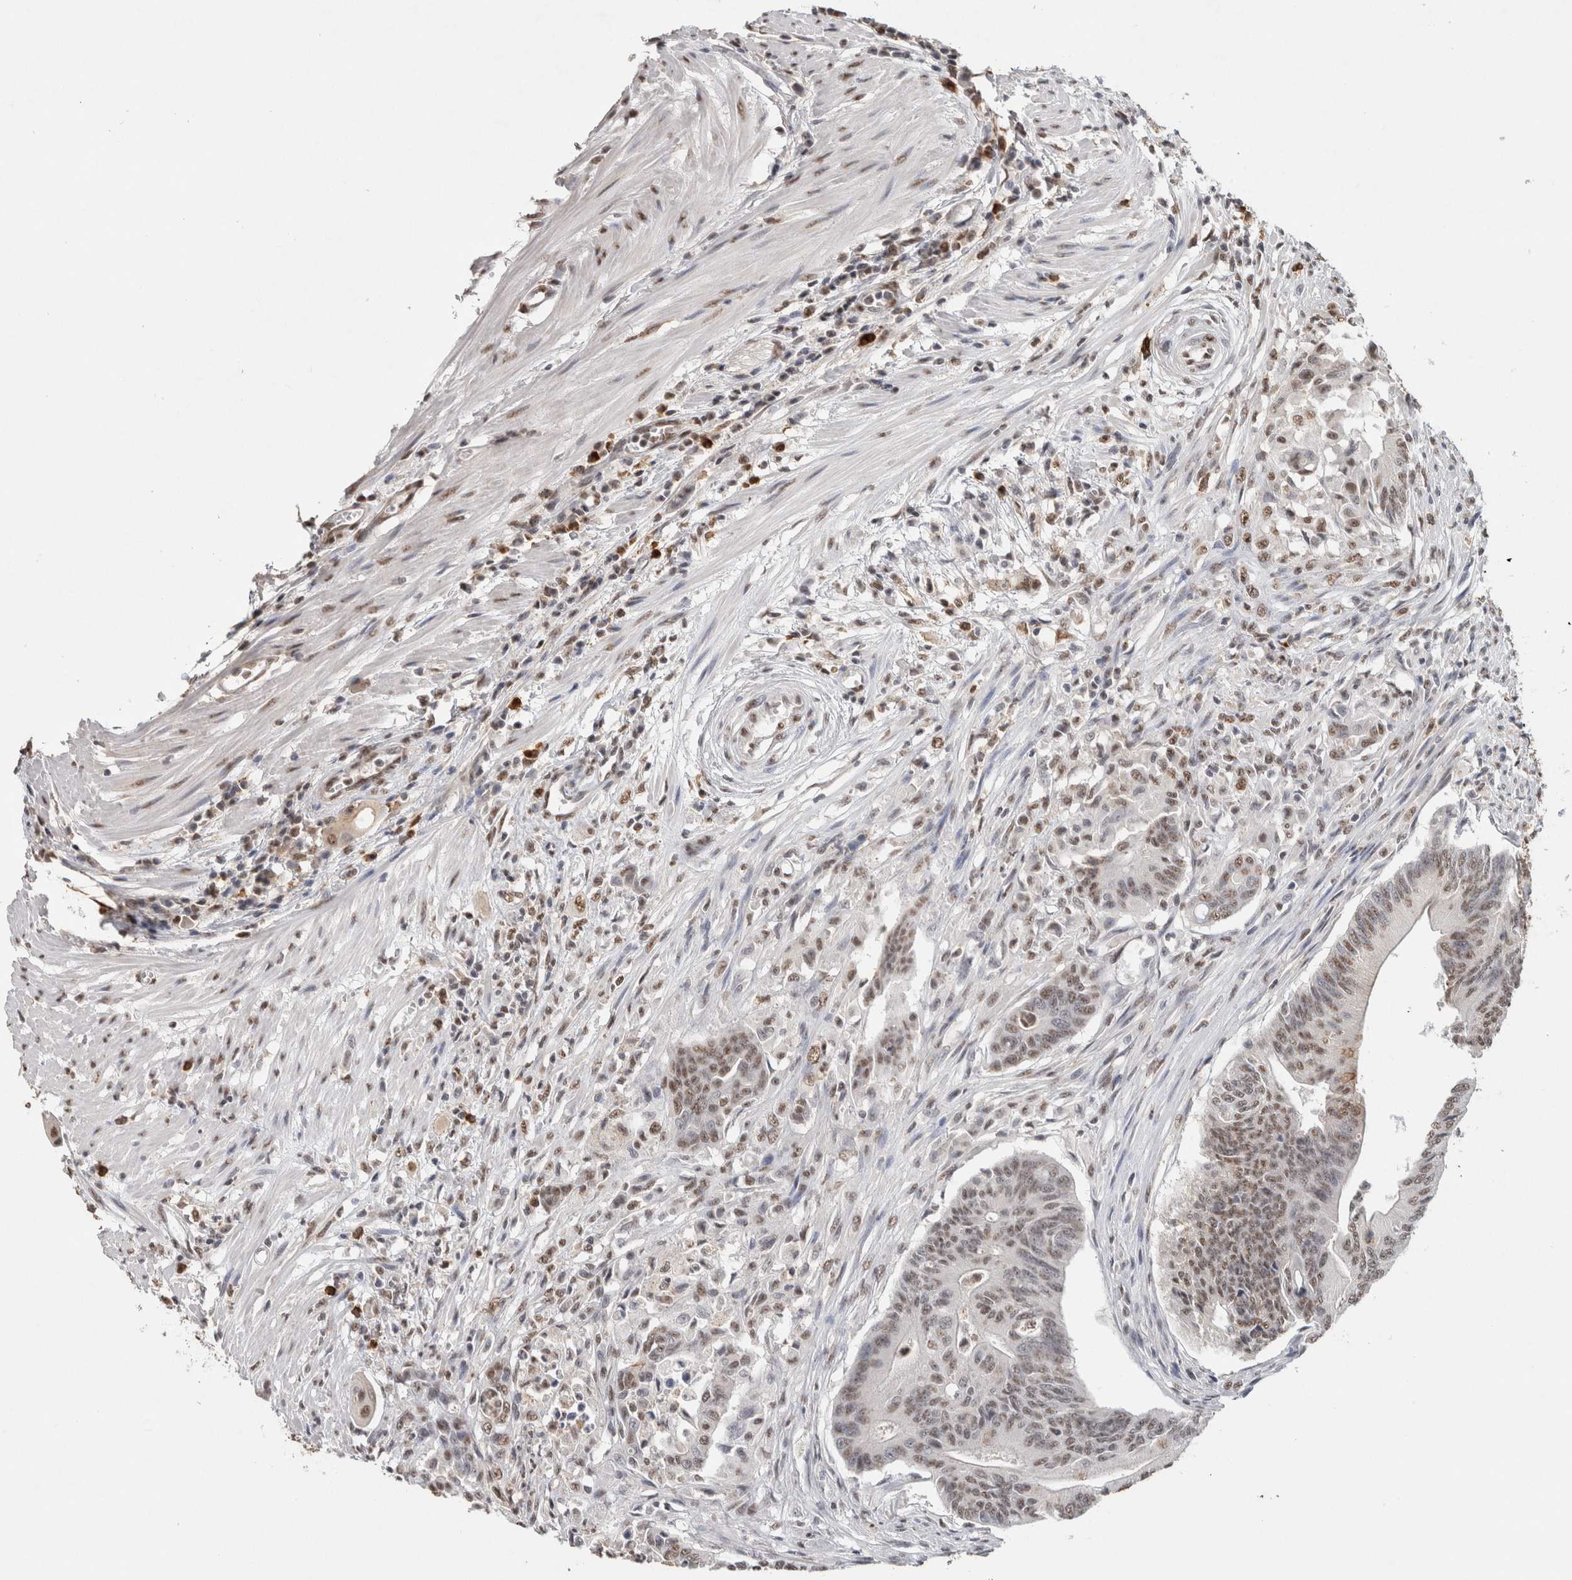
{"staining": {"intensity": "weak", "quantity": ">75%", "location": "nuclear"}, "tissue": "colorectal cancer", "cell_type": "Tumor cells", "image_type": "cancer", "snomed": [{"axis": "morphology", "description": "Adenoma, NOS"}, {"axis": "morphology", "description": "Adenocarcinoma, NOS"}, {"axis": "topography", "description": "Colon"}], "caption": "High-magnification brightfield microscopy of colorectal cancer (adenoma) stained with DAB (3,3'-diaminobenzidine) (brown) and counterstained with hematoxylin (blue). tumor cells exhibit weak nuclear expression is identified in about>75% of cells. (DAB IHC with brightfield microscopy, high magnification).", "gene": "RPS6KA2", "patient": {"sex": "male", "age": 79}}